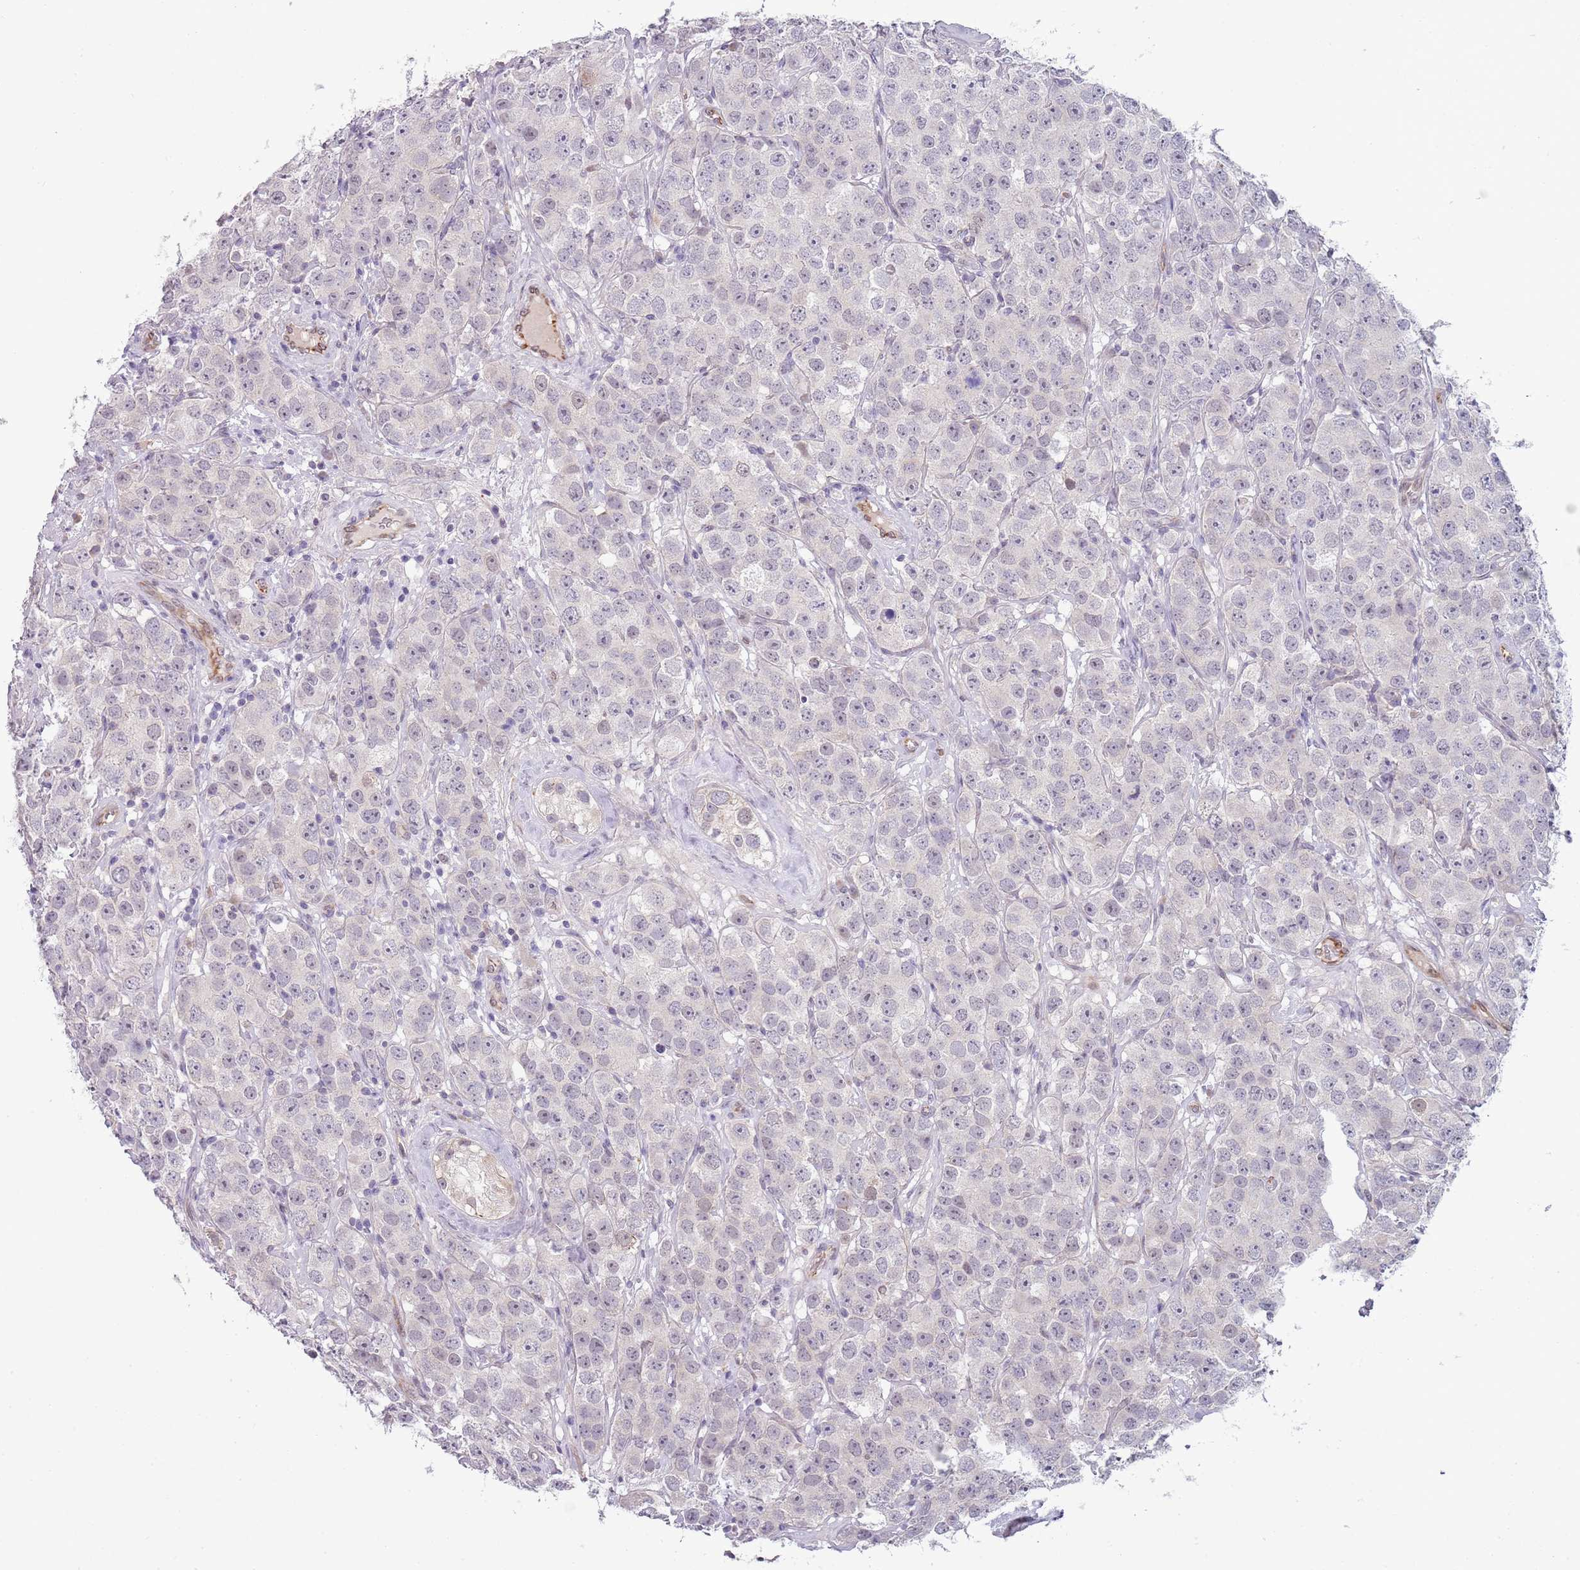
{"staining": {"intensity": "negative", "quantity": "none", "location": "none"}, "tissue": "testis cancer", "cell_type": "Tumor cells", "image_type": "cancer", "snomed": [{"axis": "morphology", "description": "Seminoma, NOS"}, {"axis": "topography", "description": "Testis"}], "caption": "Human testis cancer stained for a protein using IHC reveals no staining in tumor cells.", "gene": "NBPF3", "patient": {"sex": "male", "age": 28}}